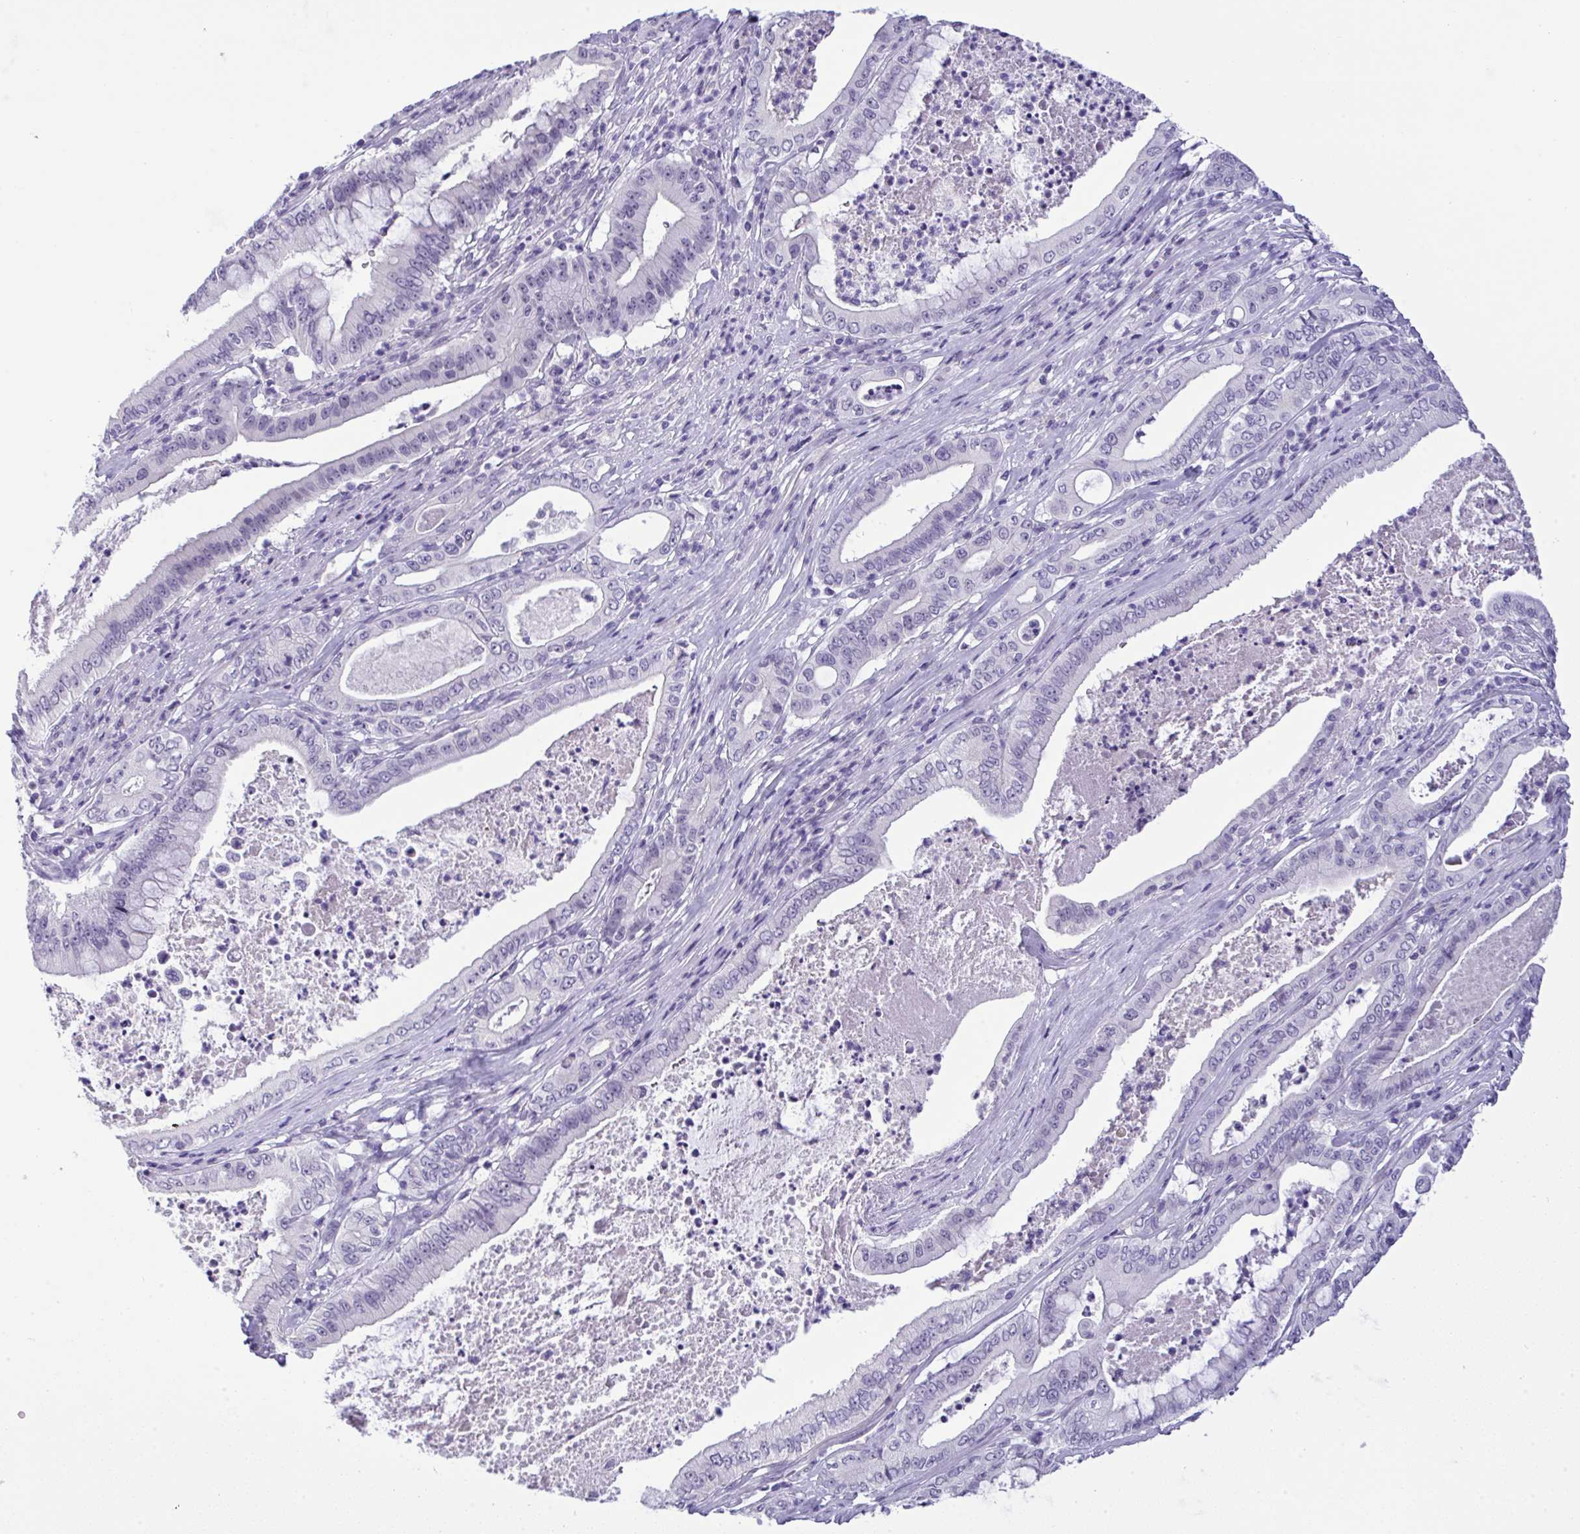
{"staining": {"intensity": "negative", "quantity": "none", "location": "none"}, "tissue": "pancreatic cancer", "cell_type": "Tumor cells", "image_type": "cancer", "snomed": [{"axis": "morphology", "description": "Adenocarcinoma, NOS"}, {"axis": "topography", "description": "Pancreas"}], "caption": "DAB immunohistochemical staining of adenocarcinoma (pancreatic) exhibits no significant staining in tumor cells.", "gene": "YBX2", "patient": {"sex": "male", "age": 71}}